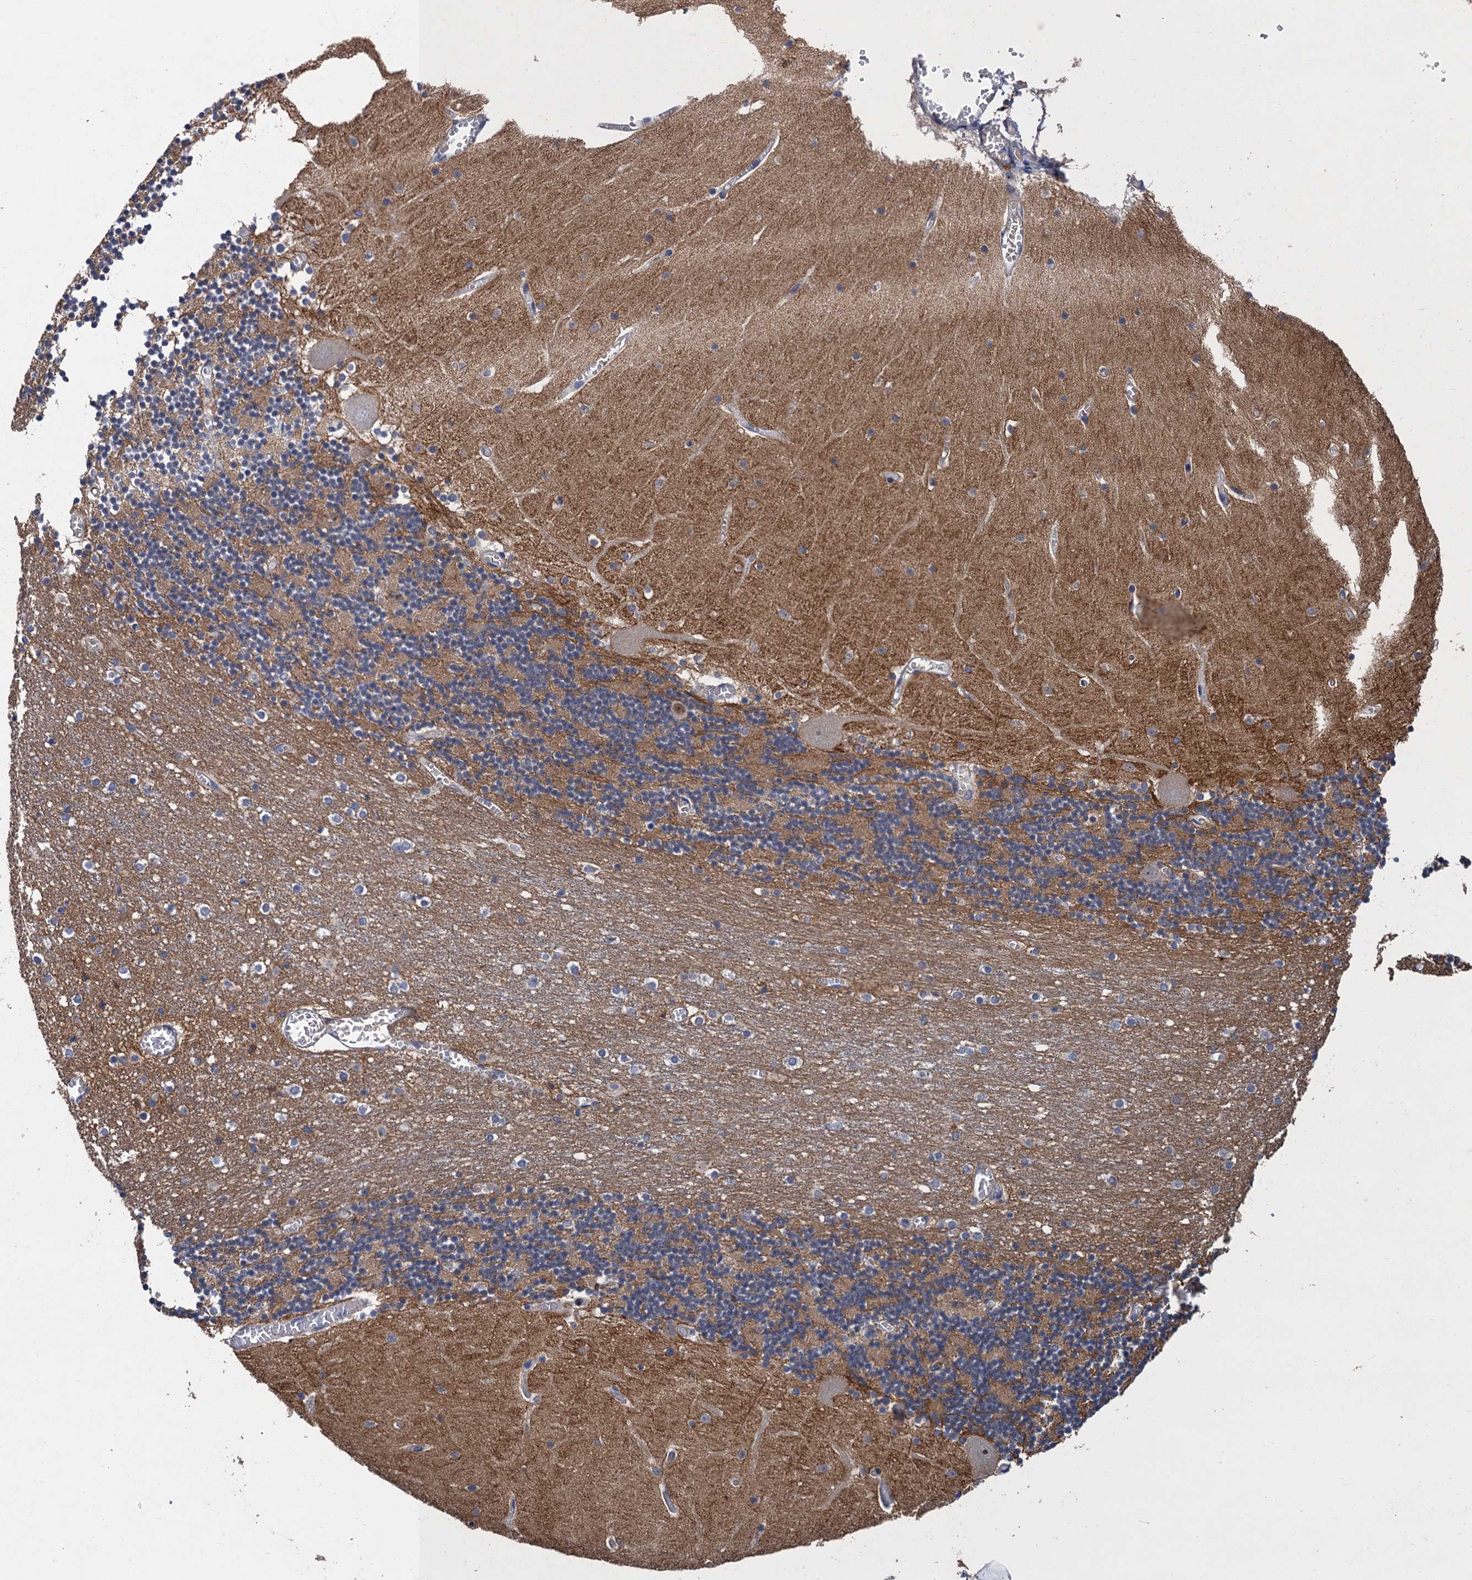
{"staining": {"intensity": "weak", "quantity": ">75%", "location": "cytoplasmic/membranous"}, "tissue": "cerebellum", "cell_type": "Cells in granular layer", "image_type": "normal", "snomed": [{"axis": "morphology", "description": "Normal tissue, NOS"}, {"axis": "topography", "description": "Cerebellum"}], "caption": "Weak cytoplasmic/membranous staining is present in approximately >75% of cells in granular layer in unremarkable cerebellum.", "gene": "TRAF7", "patient": {"sex": "female", "age": 28}}